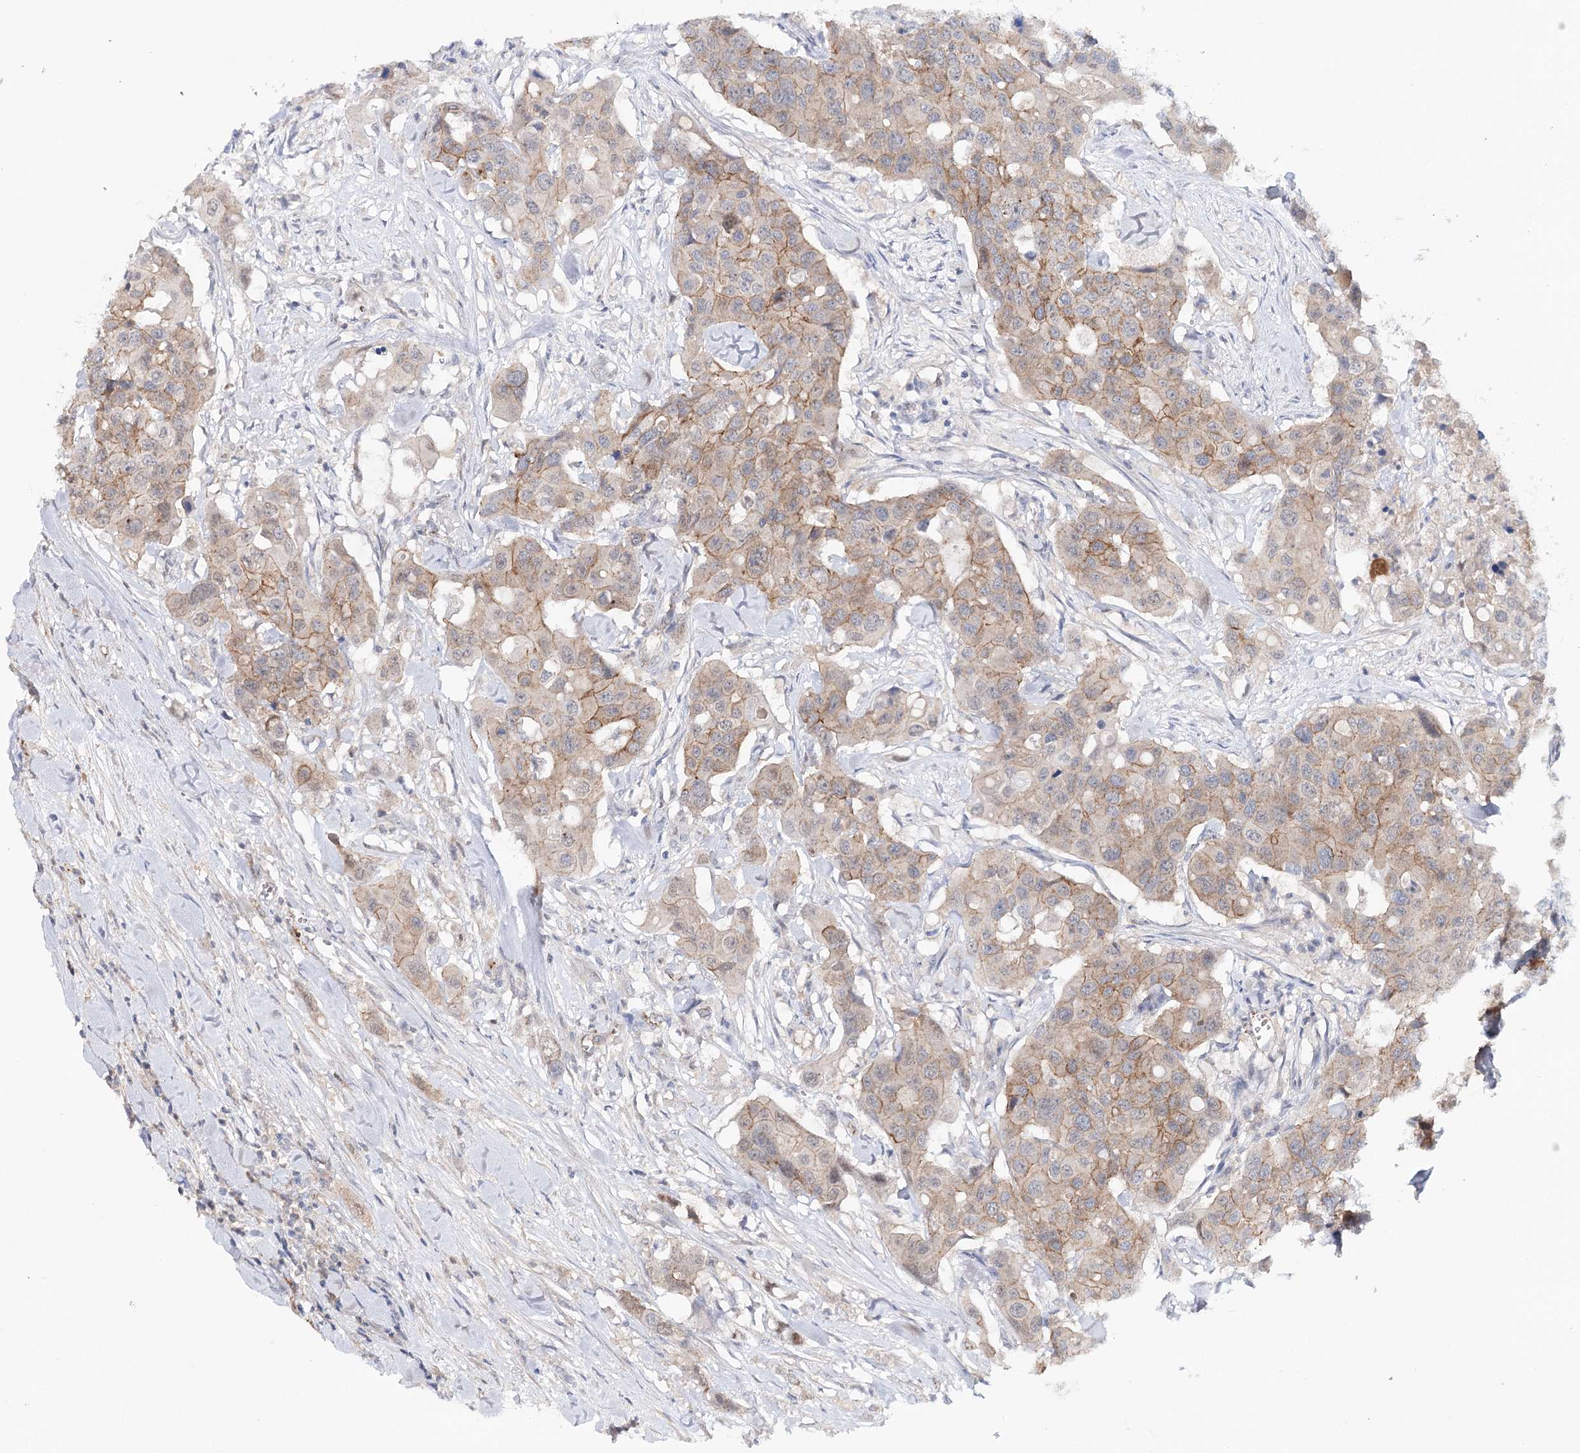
{"staining": {"intensity": "moderate", "quantity": "25%-75%", "location": "cytoplasmic/membranous"}, "tissue": "colorectal cancer", "cell_type": "Tumor cells", "image_type": "cancer", "snomed": [{"axis": "morphology", "description": "Adenocarcinoma, NOS"}, {"axis": "topography", "description": "Colon"}], "caption": "Colorectal cancer tissue shows moderate cytoplasmic/membranous staining in approximately 25%-75% of tumor cells", "gene": "PKP4", "patient": {"sex": "male", "age": 77}}